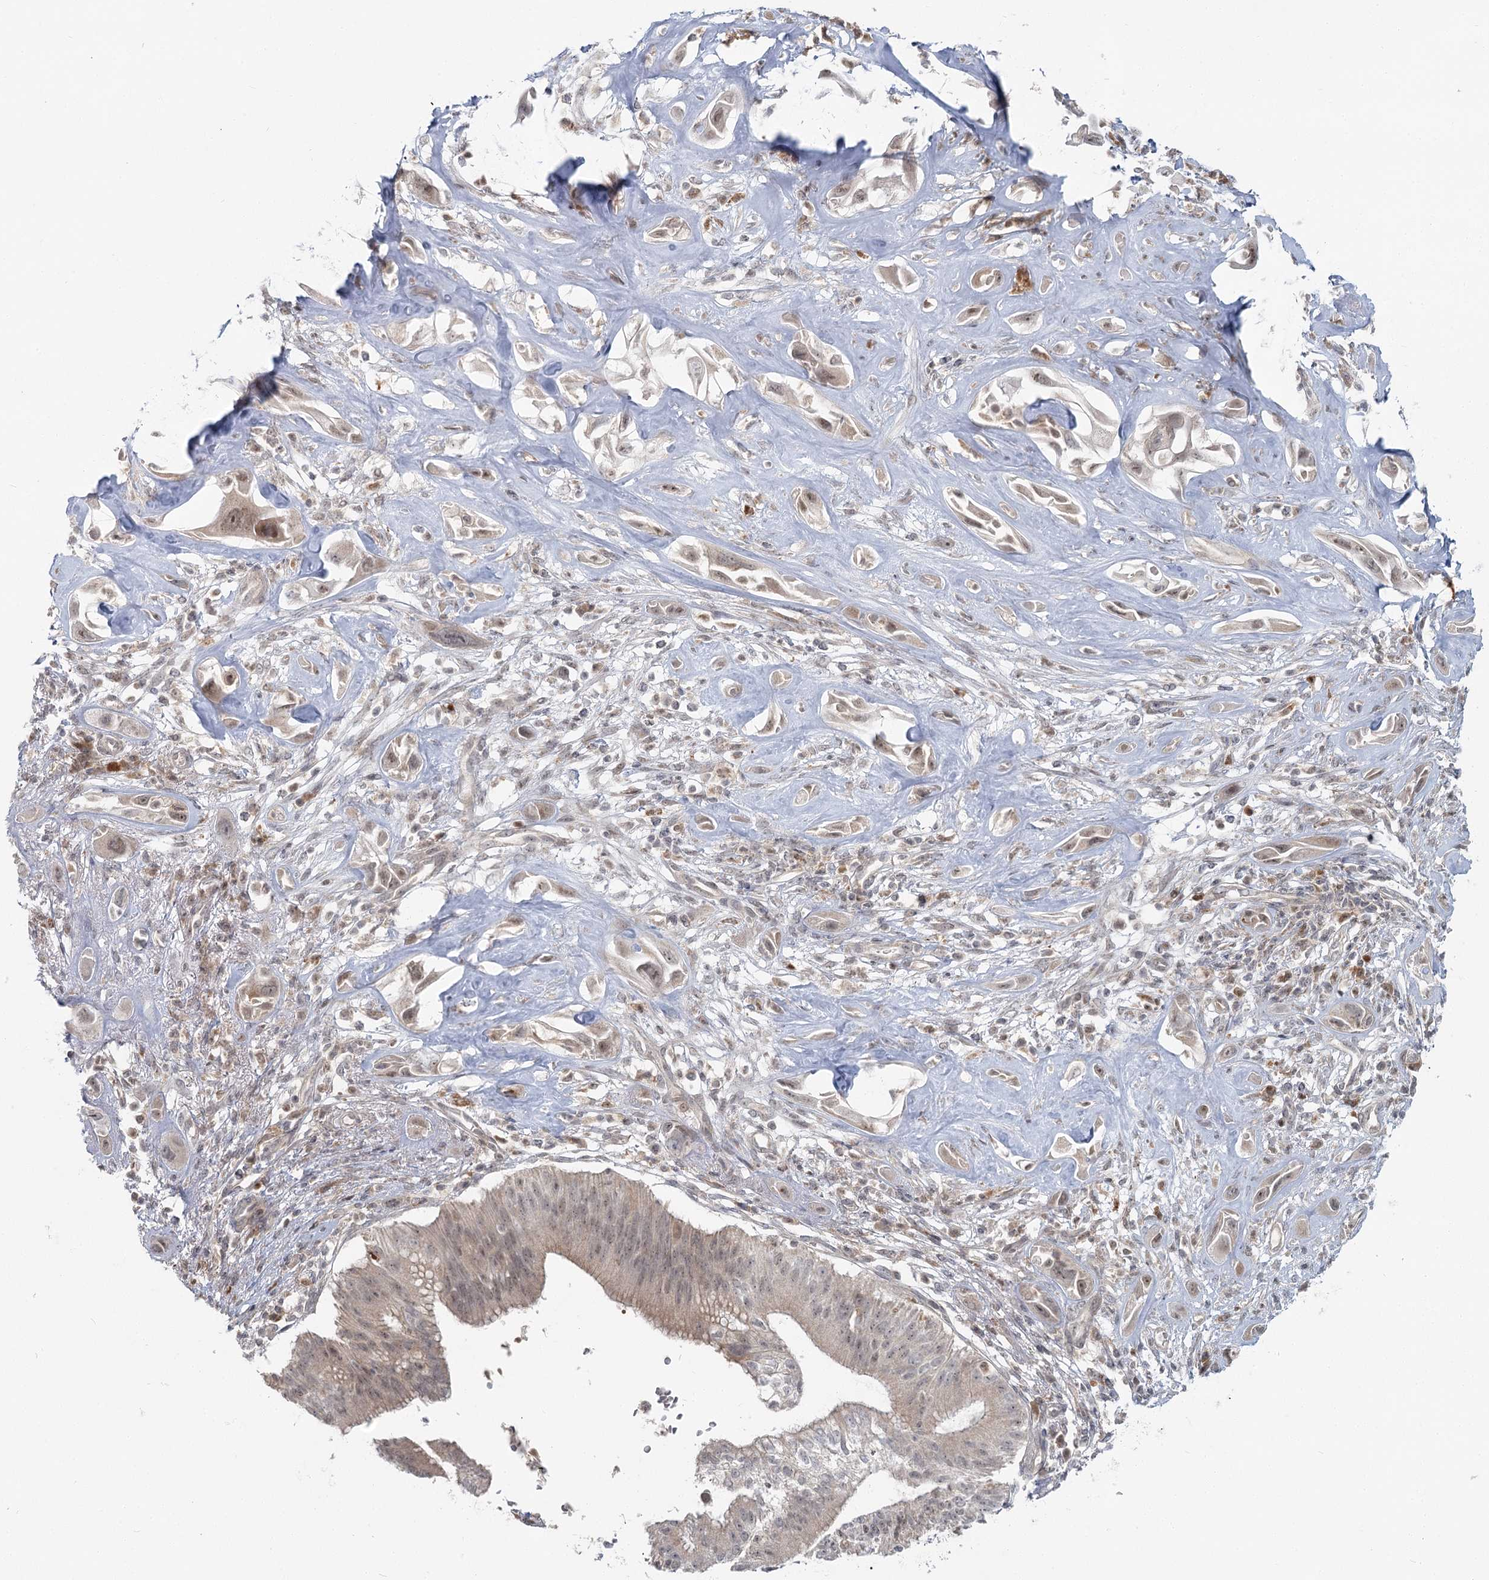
{"staining": {"intensity": "weak", "quantity": ">75%", "location": "cytoplasmic/membranous,nuclear"}, "tissue": "pancreatic cancer", "cell_type": "Tumor cells", "image_type": "cancer", "snomed": [{"axis": "morphology", "description": "Adenocarcinoma, NOS"}, {"axis": "topography", "description": "Pancreas"}], "caption": "Pancreatic cancer stained for a protein (brown) demonstrates weak cytoplasmic/membranous and nuclear positive expression in approximately >75% of tumor cells.", "gene": "THNSL1", "patient": {"sex": "male", "age": 68}}